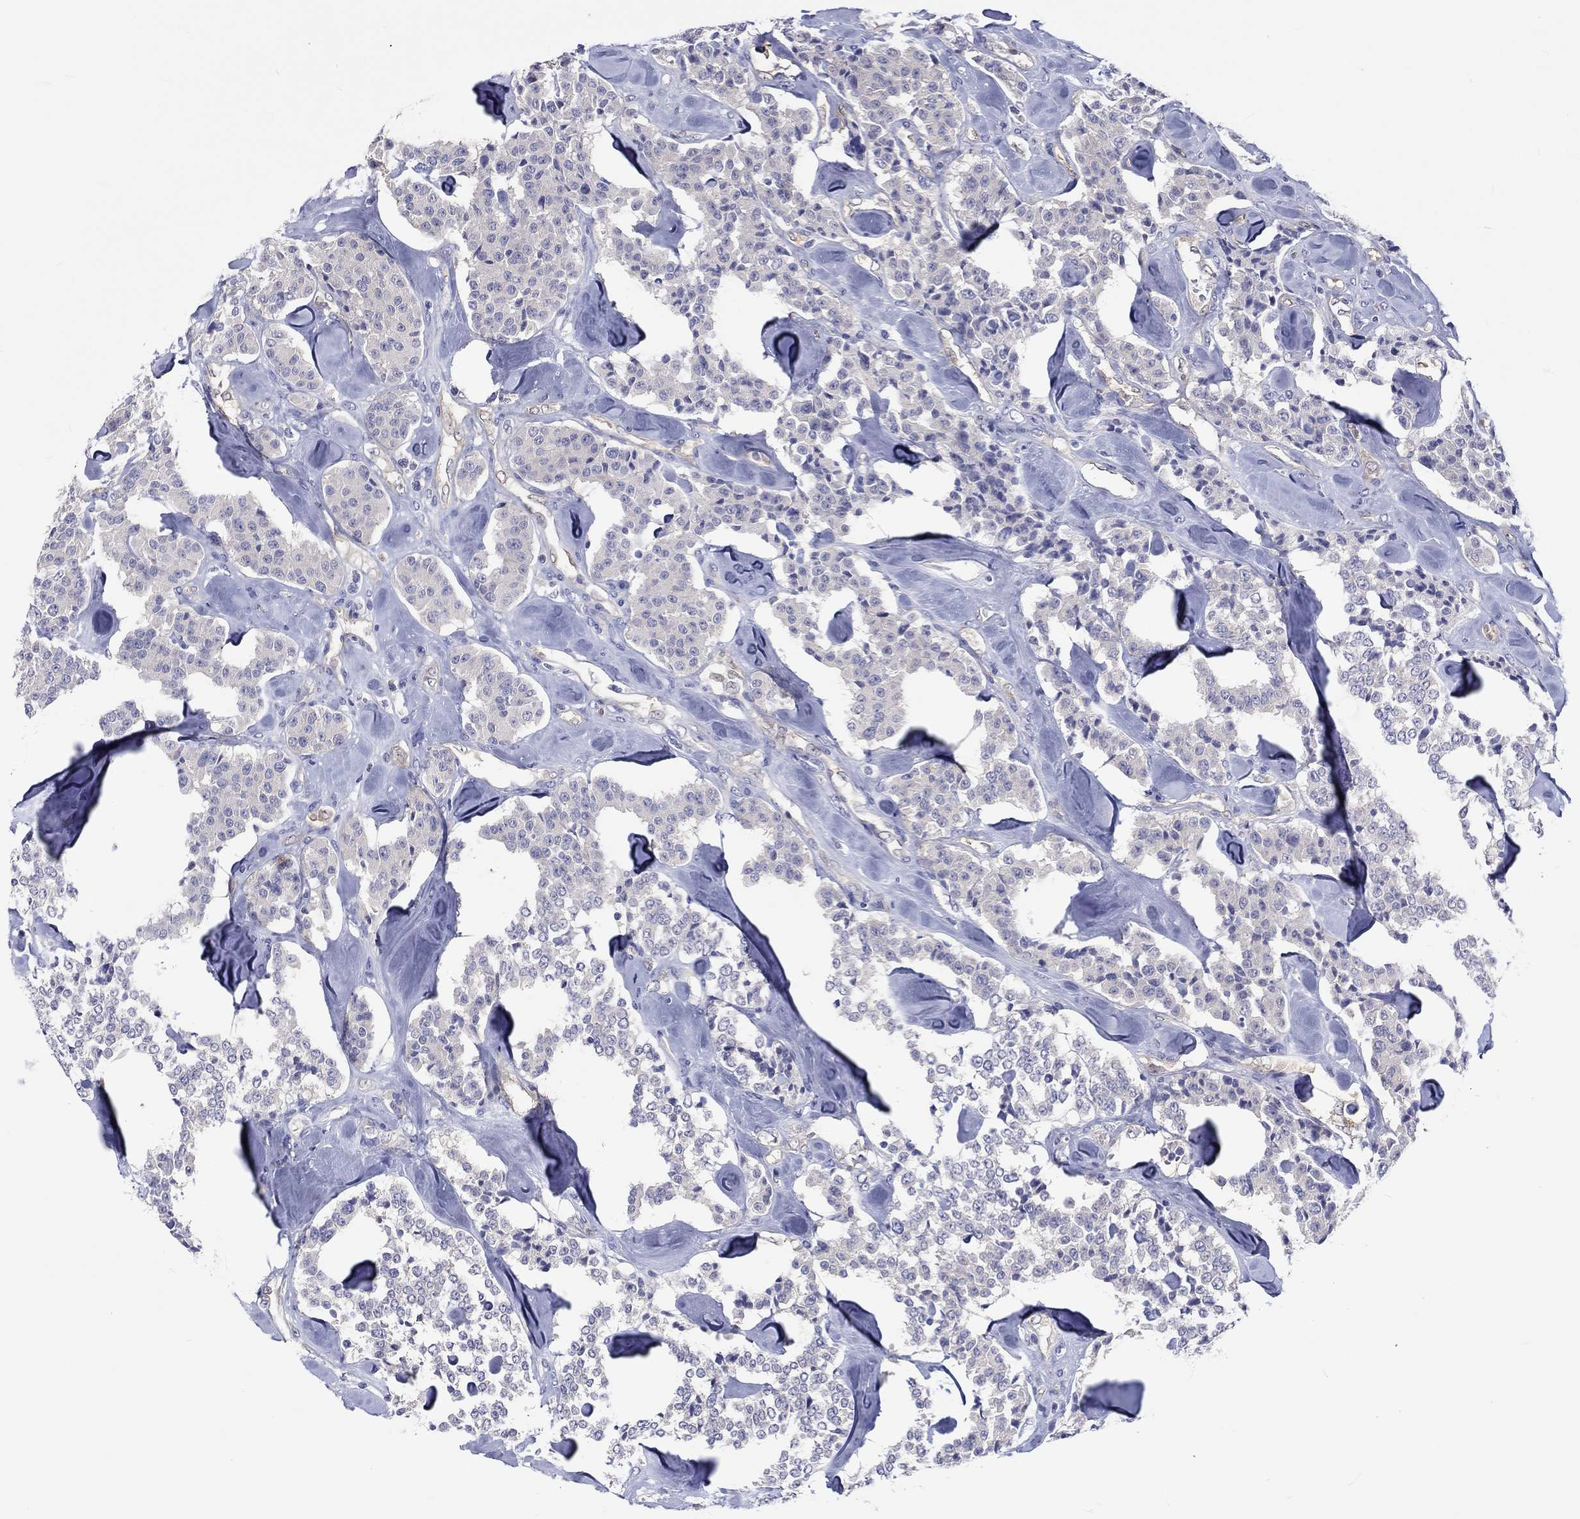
{"staining": {"intensity": "negative", "quantity": "none", "location": "none"}, "tissue": "carcinoid", "cell_type": "Tumor cells", "image_type": "cancer", "snomed": [{"axis": "morphology", "description": "Carcinoid, malignant, NOS"}, {"axis": "topography", "description": "Pancreas"}], "caption": "This is an IHC image of human carcinoid (malignant). There is no staining in tumor cells.", "gene": "ABCG4", "patient": {"sex": "male", "age": 41}}